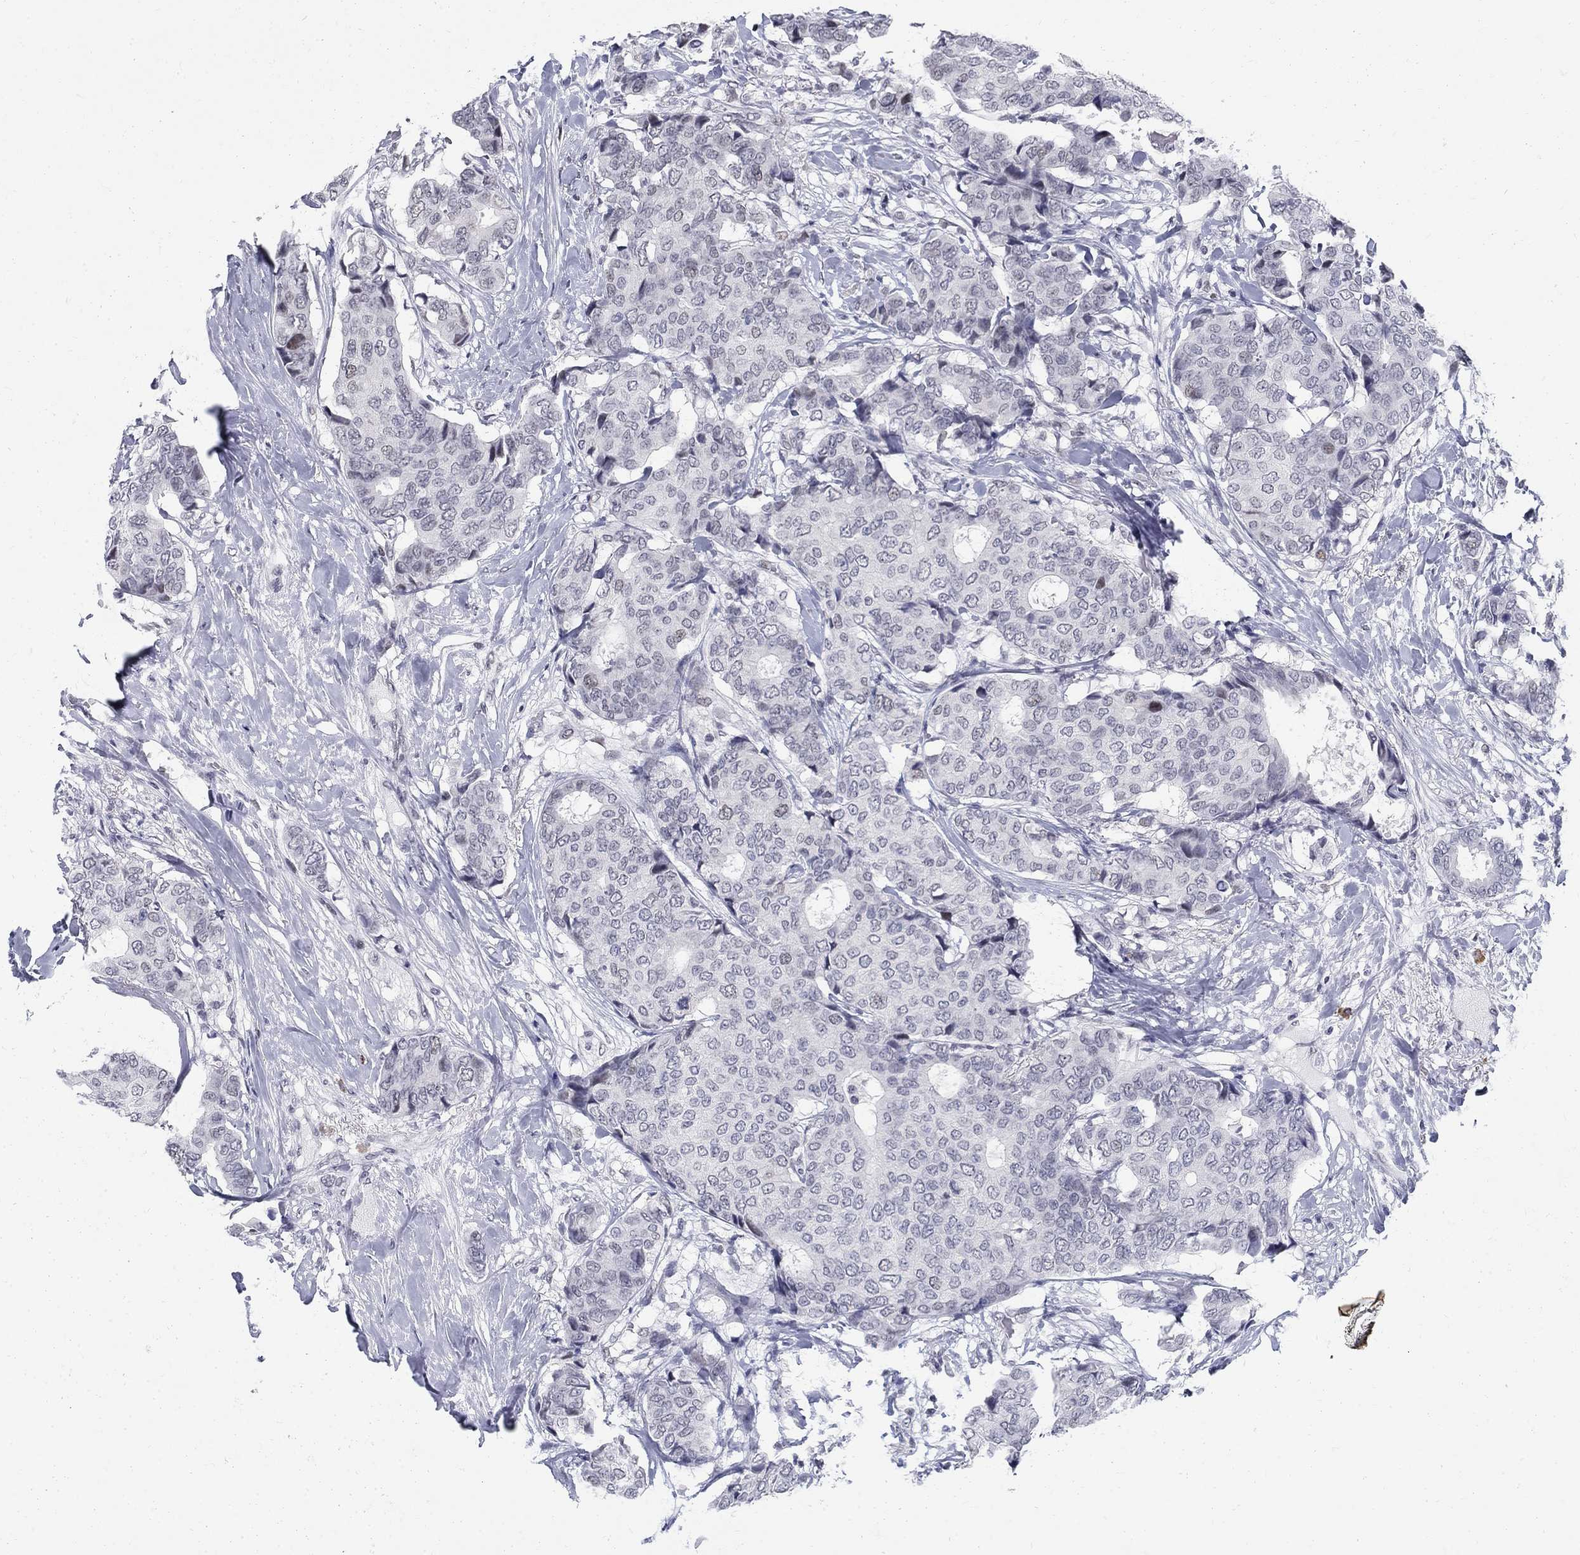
{"staining": {"intensity": "negative", "quantity": "none", "location": "none"}, "tissue": "breast cancer", "cell_type": "Tumor cells", "image_type": "cancer", "snomed": [{"axis": "morphology", "description": "Duct carcinoma"}, {"axis": "topography", "description": "Breast"}], "caption": "This is an immunohistochemistry (IHC) image of breast cancer (infiltrating ductal carcinoma). There is no positivity in tumor cells.", "gene": "BHLHE22", "patient": {"sex": "female", "age": 75}}